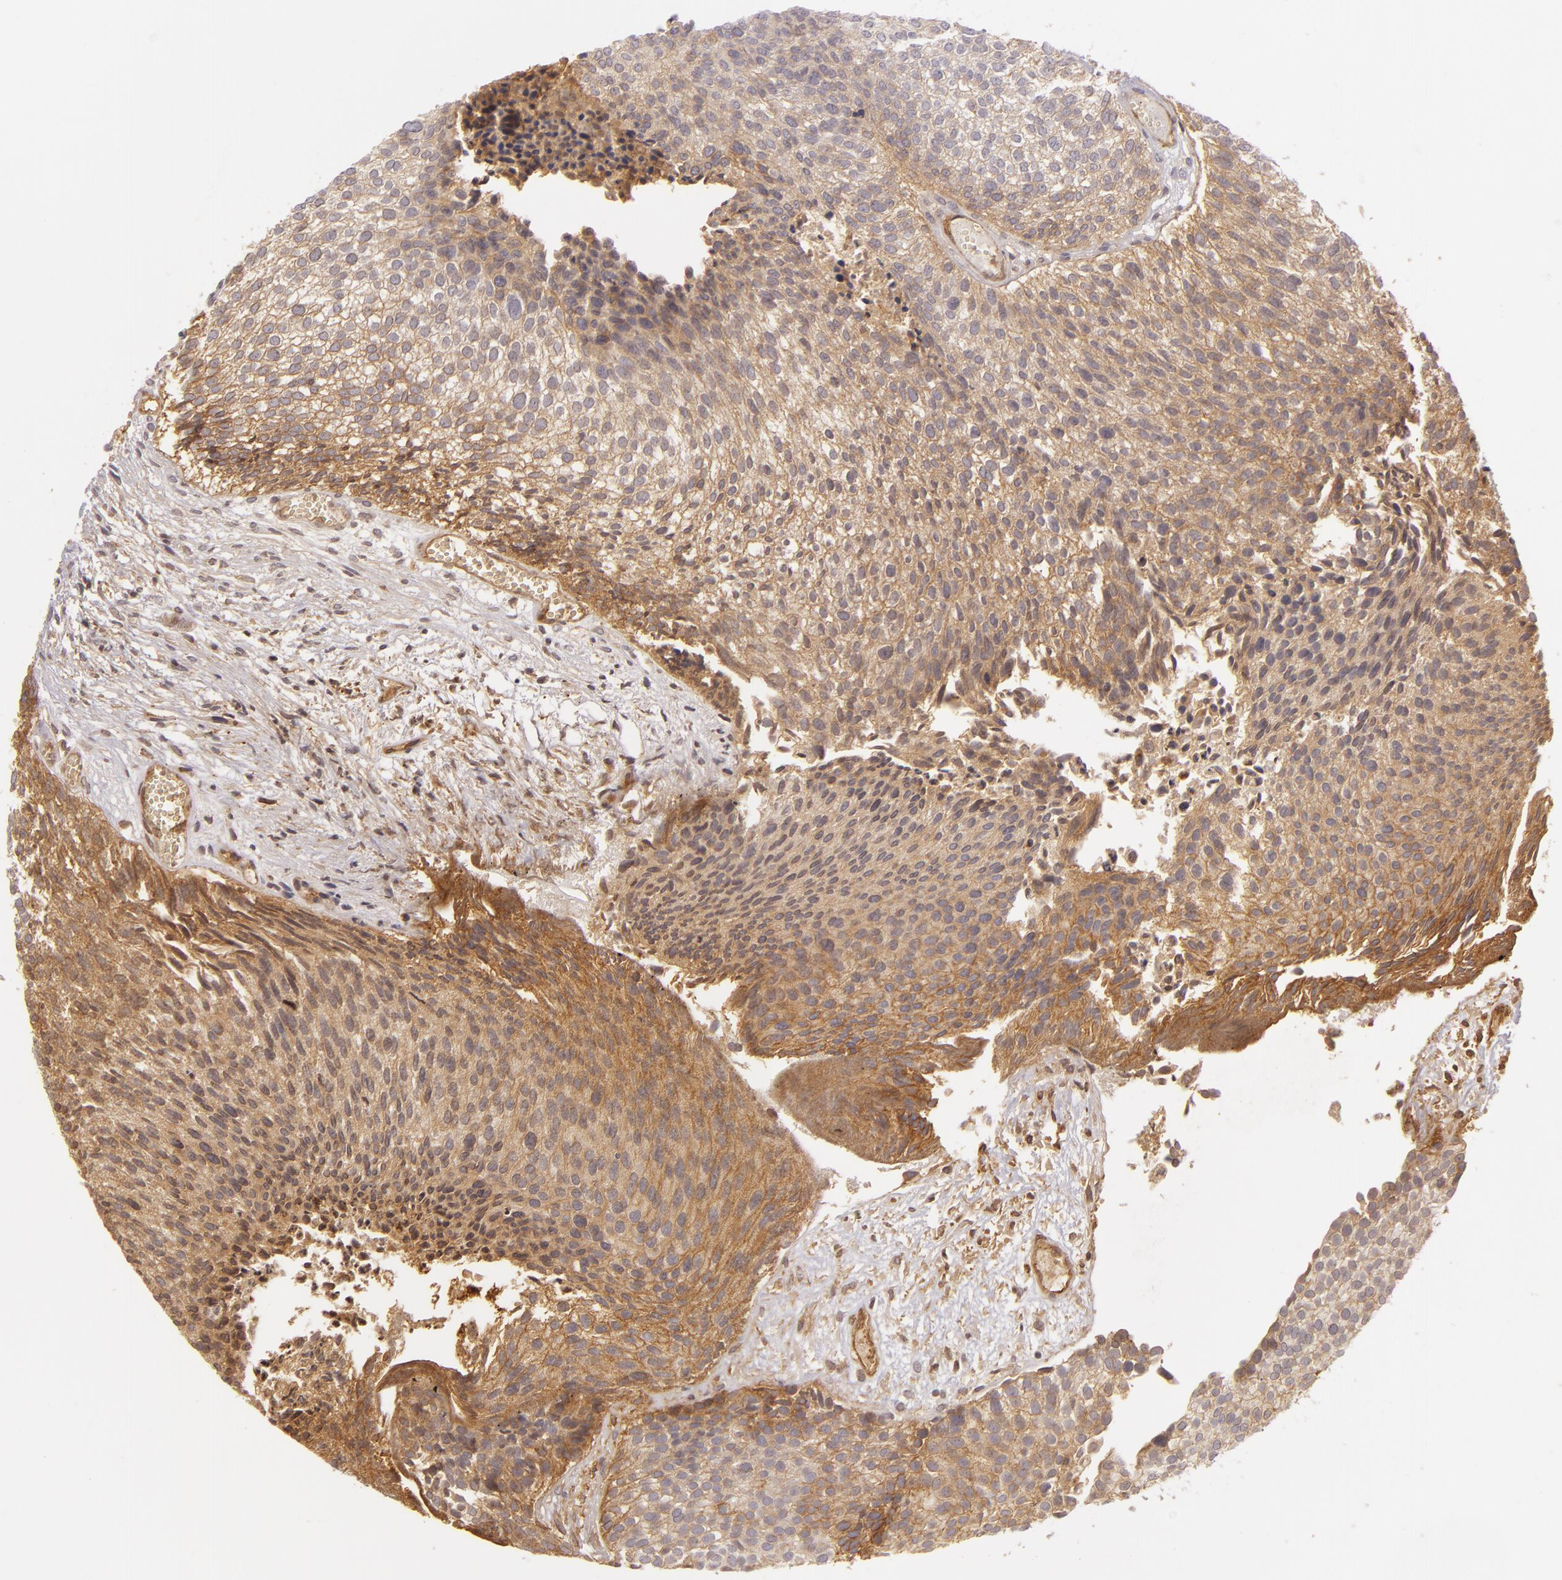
{"staining": {"intensity": "moderate", "quantity": ">75%", "location": "cytoplasmic/membranous"}, "tissue": "urothelial cancer", "cell_type": "Tumor cells", "image_type": "cancer", "snomed": [{"axis": "morphology", "description": "Urothelial carcinoma, Low grade"}, {"axis": "topography", "description": "Urinary bladder"}], "caption": "Immunohistochemical staining of urothelial cancer reveals medium levels of moderate cytoplasmic/membranous protein expression in approximately >75% of tumor cells.", "gene": "CD59", "patient": {"sex": "male", "age": 84}}